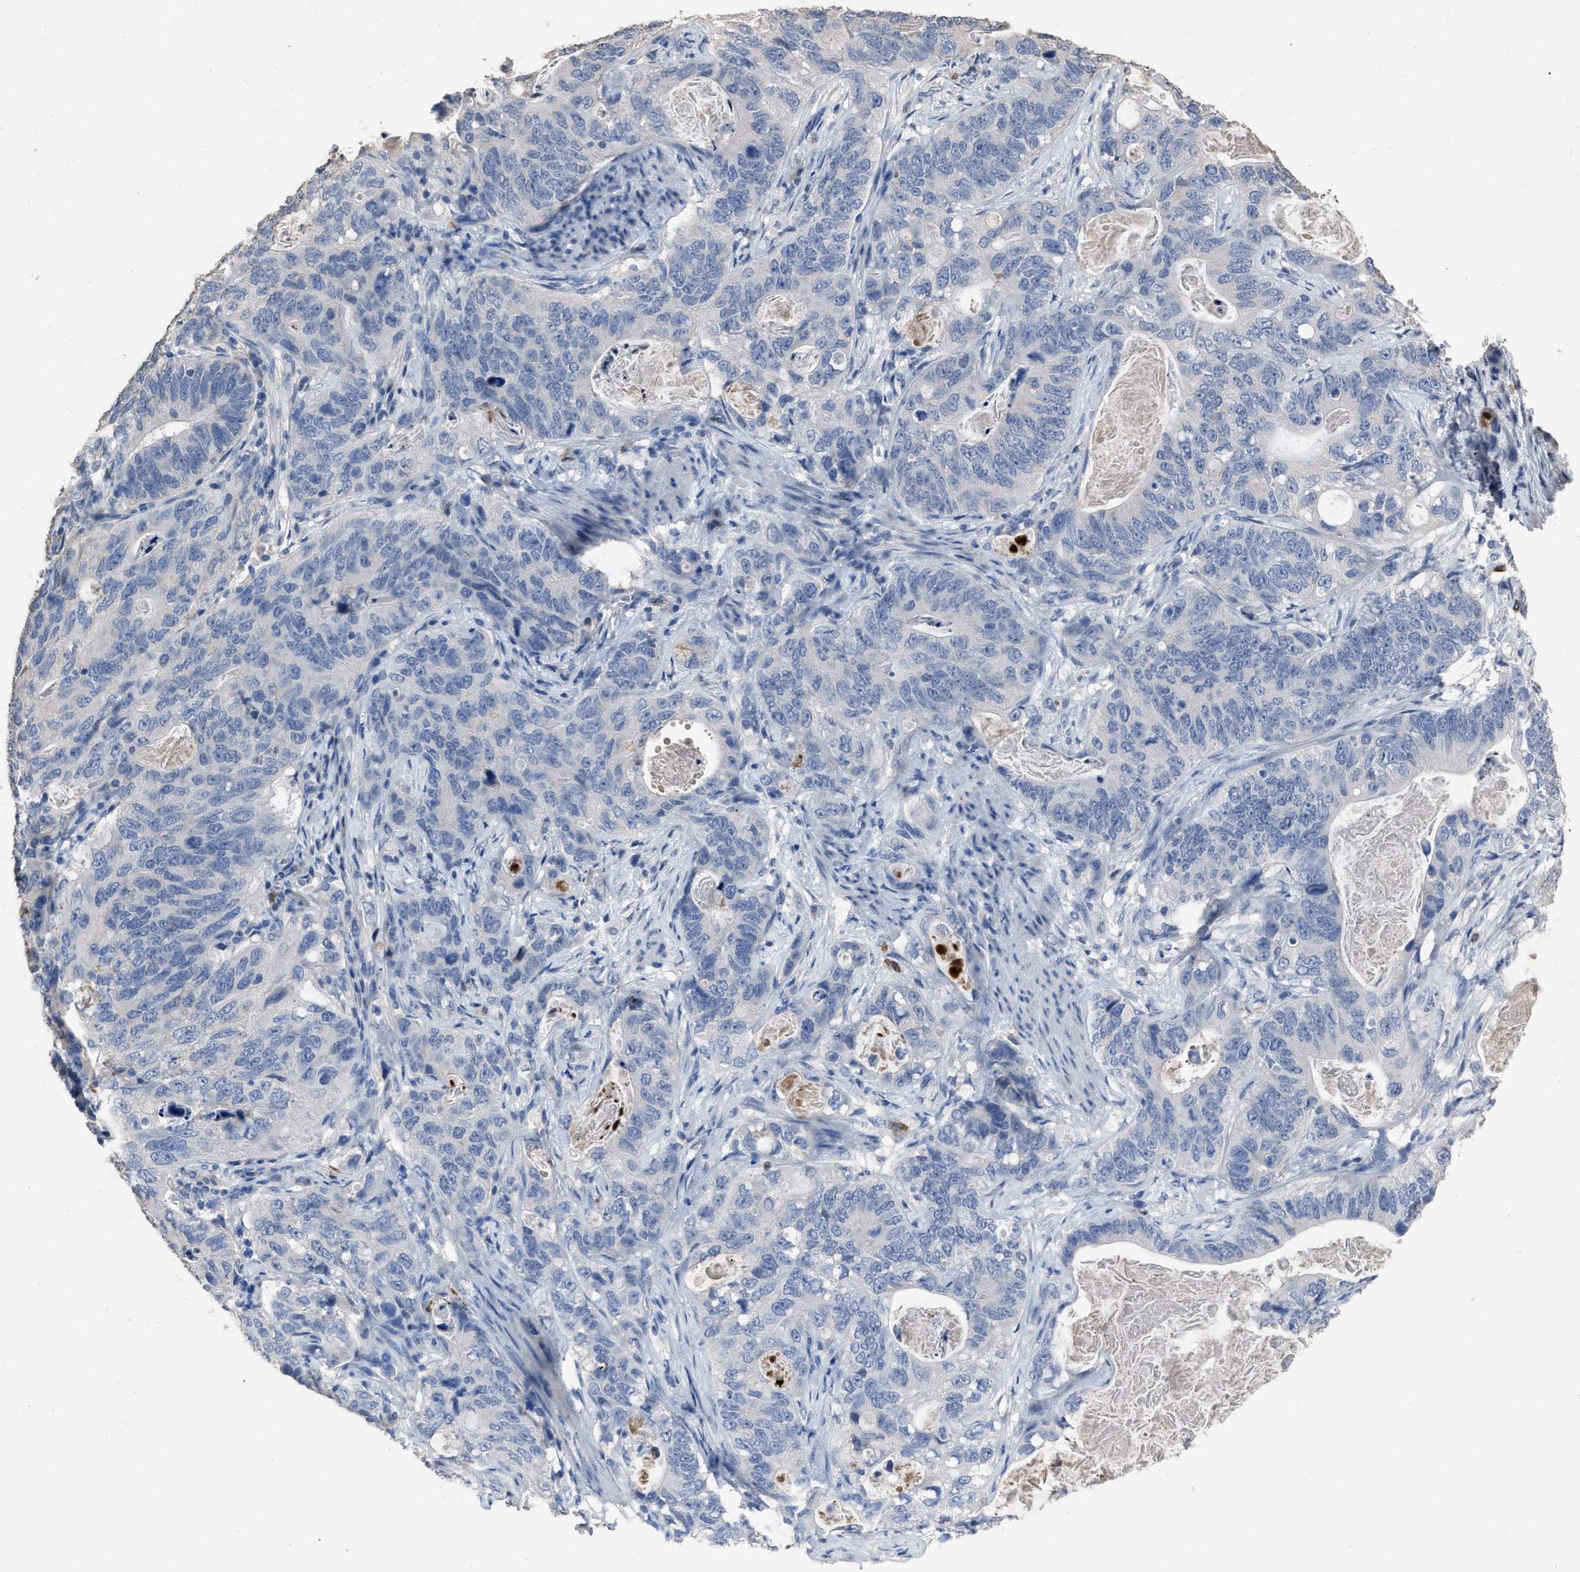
{"staining": {"intensity": "negative", "quantity": "none", "location": "none"}, "tissue": "stomach cancer", "cell_type": "Tumor cells", "image_type": "cancer", "snomed": [{"axis": "morphology", "description": "Normal tissue, NOS"}, {"axis": "morphology", "description": "Adenocarcinoma, NOS"}, {"axis": "topography", "description": "Stomach"}], "caption": "Immunohistochemical staining of human stomach cancer (adenocarcinoma) demonstrates no significant expression in tumor cells.", "gene": "HABP2", "patient": {"sex": "female", "age": 89}}